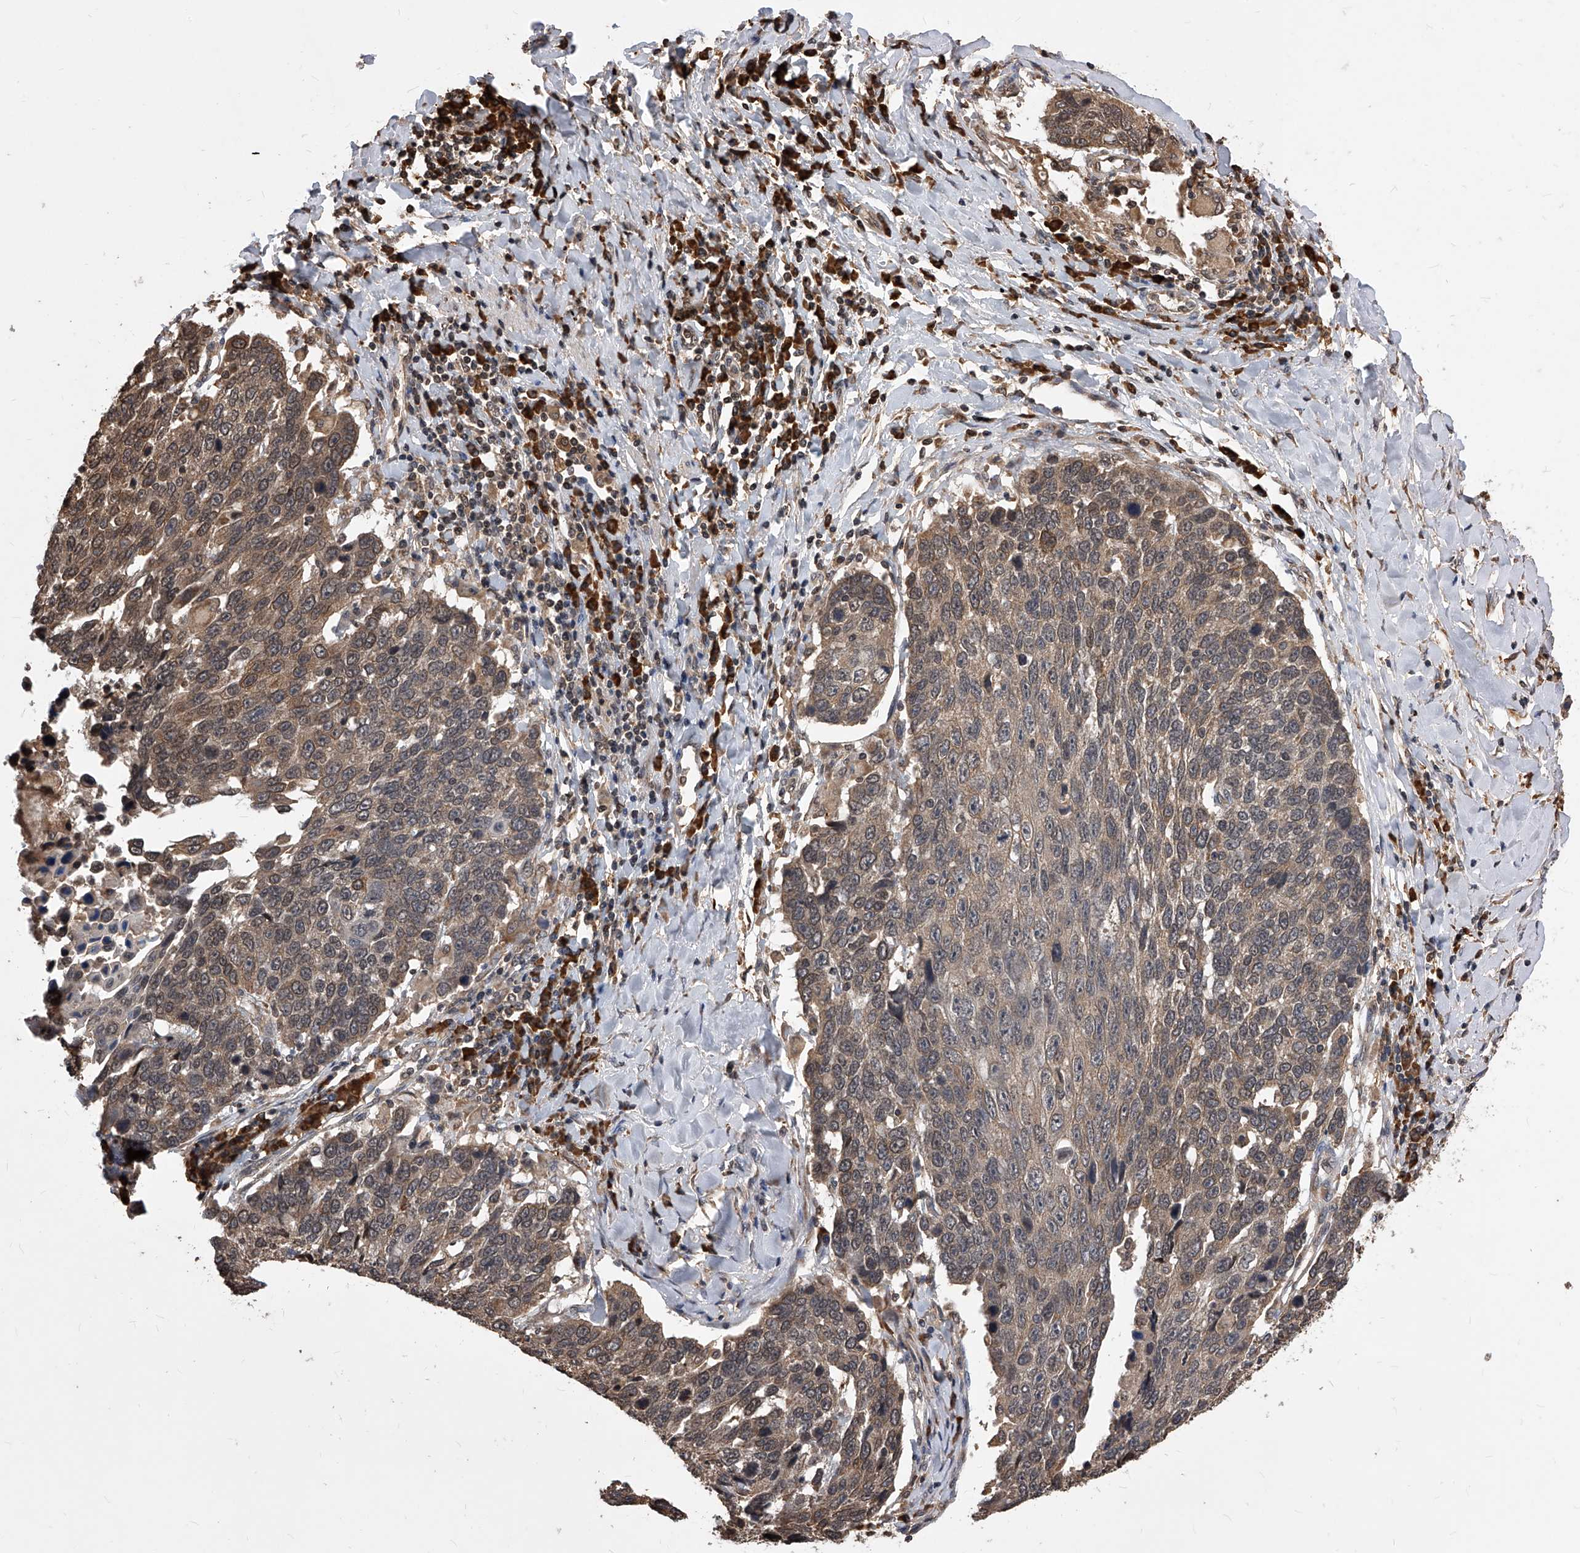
{"staining": {"intensity": "weak", "quantity": "25%-75%", "location": "cytoplasmic/membranous"}, "tissue": "lung cancer", "cell_type": "Tumor cells", "image_type": "cancer", "snomed": [{"axis": "morphology", "description": "Squamous cell carcinoma, NOS"}, {"axis": "topography", "description": "Lung"}], "caption": "Immunohistochemical staining of human lung squamous cell carcinoma exhibits low levels of weak cytoplasmic/membranous protein staining in about 25%-75% of tumor cells.", "gene": "ID1", "patient": {"sex": "male", "age": 66}}